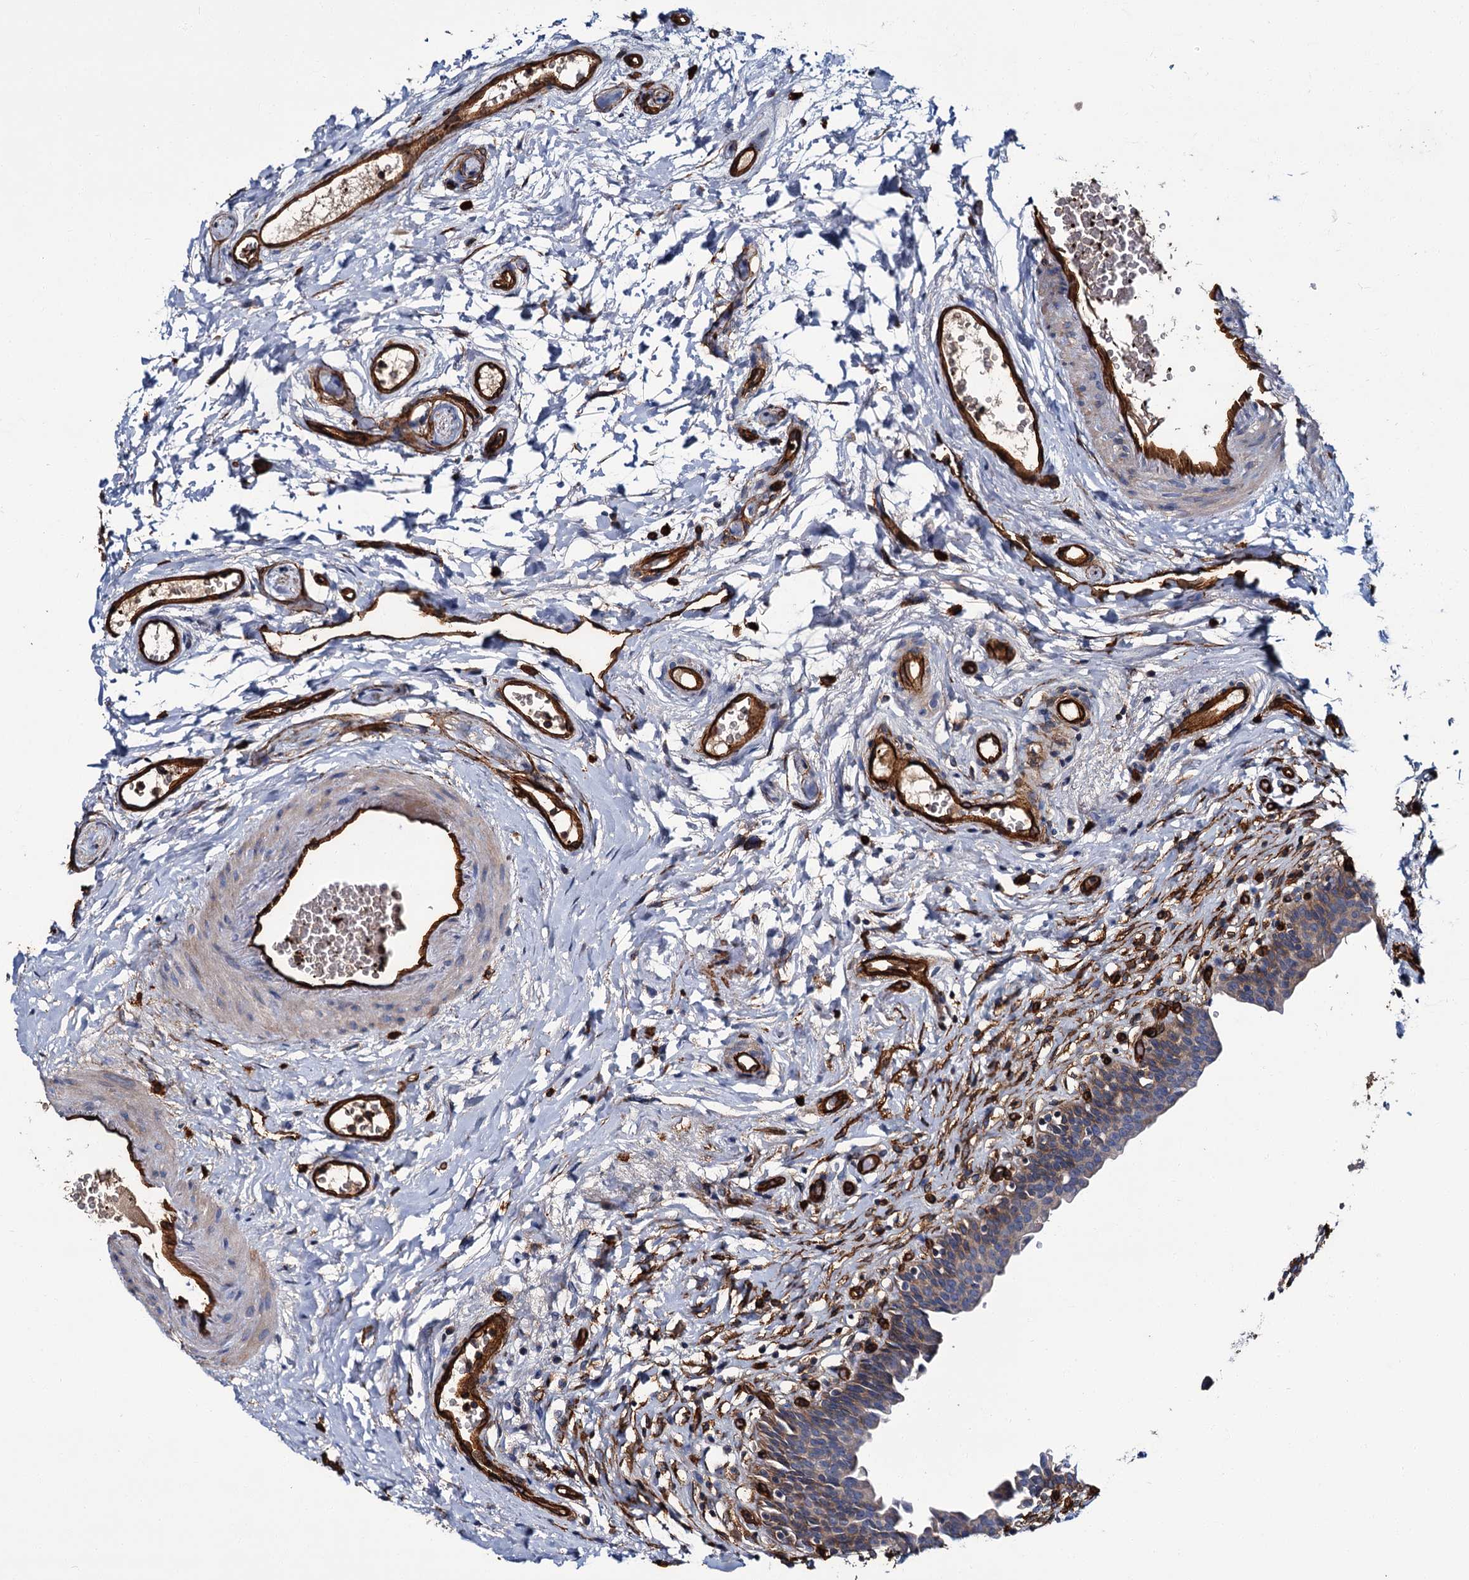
{"staining": {"intensity": "moderate", "quantity": "25%-75%", "location": "cytoplasmic/membranous"}, "tissue": "urinary bladder", "cell_type": "Urothelial cells", "image_type": "normal", "snomed": [{"axis": "morphology", "description": "Normal tissue, NOS"}, {"axis": "topography", "description": "Urinary bladder"}], "caption": "Urothelial cells display medium levels of moderate cytoplasmic/membranous staining in approximately 25%-75% of cells in normal human urinary bladder.", "gene": "CACNA1C", "patient": {"sex": "male", "age": 83}}